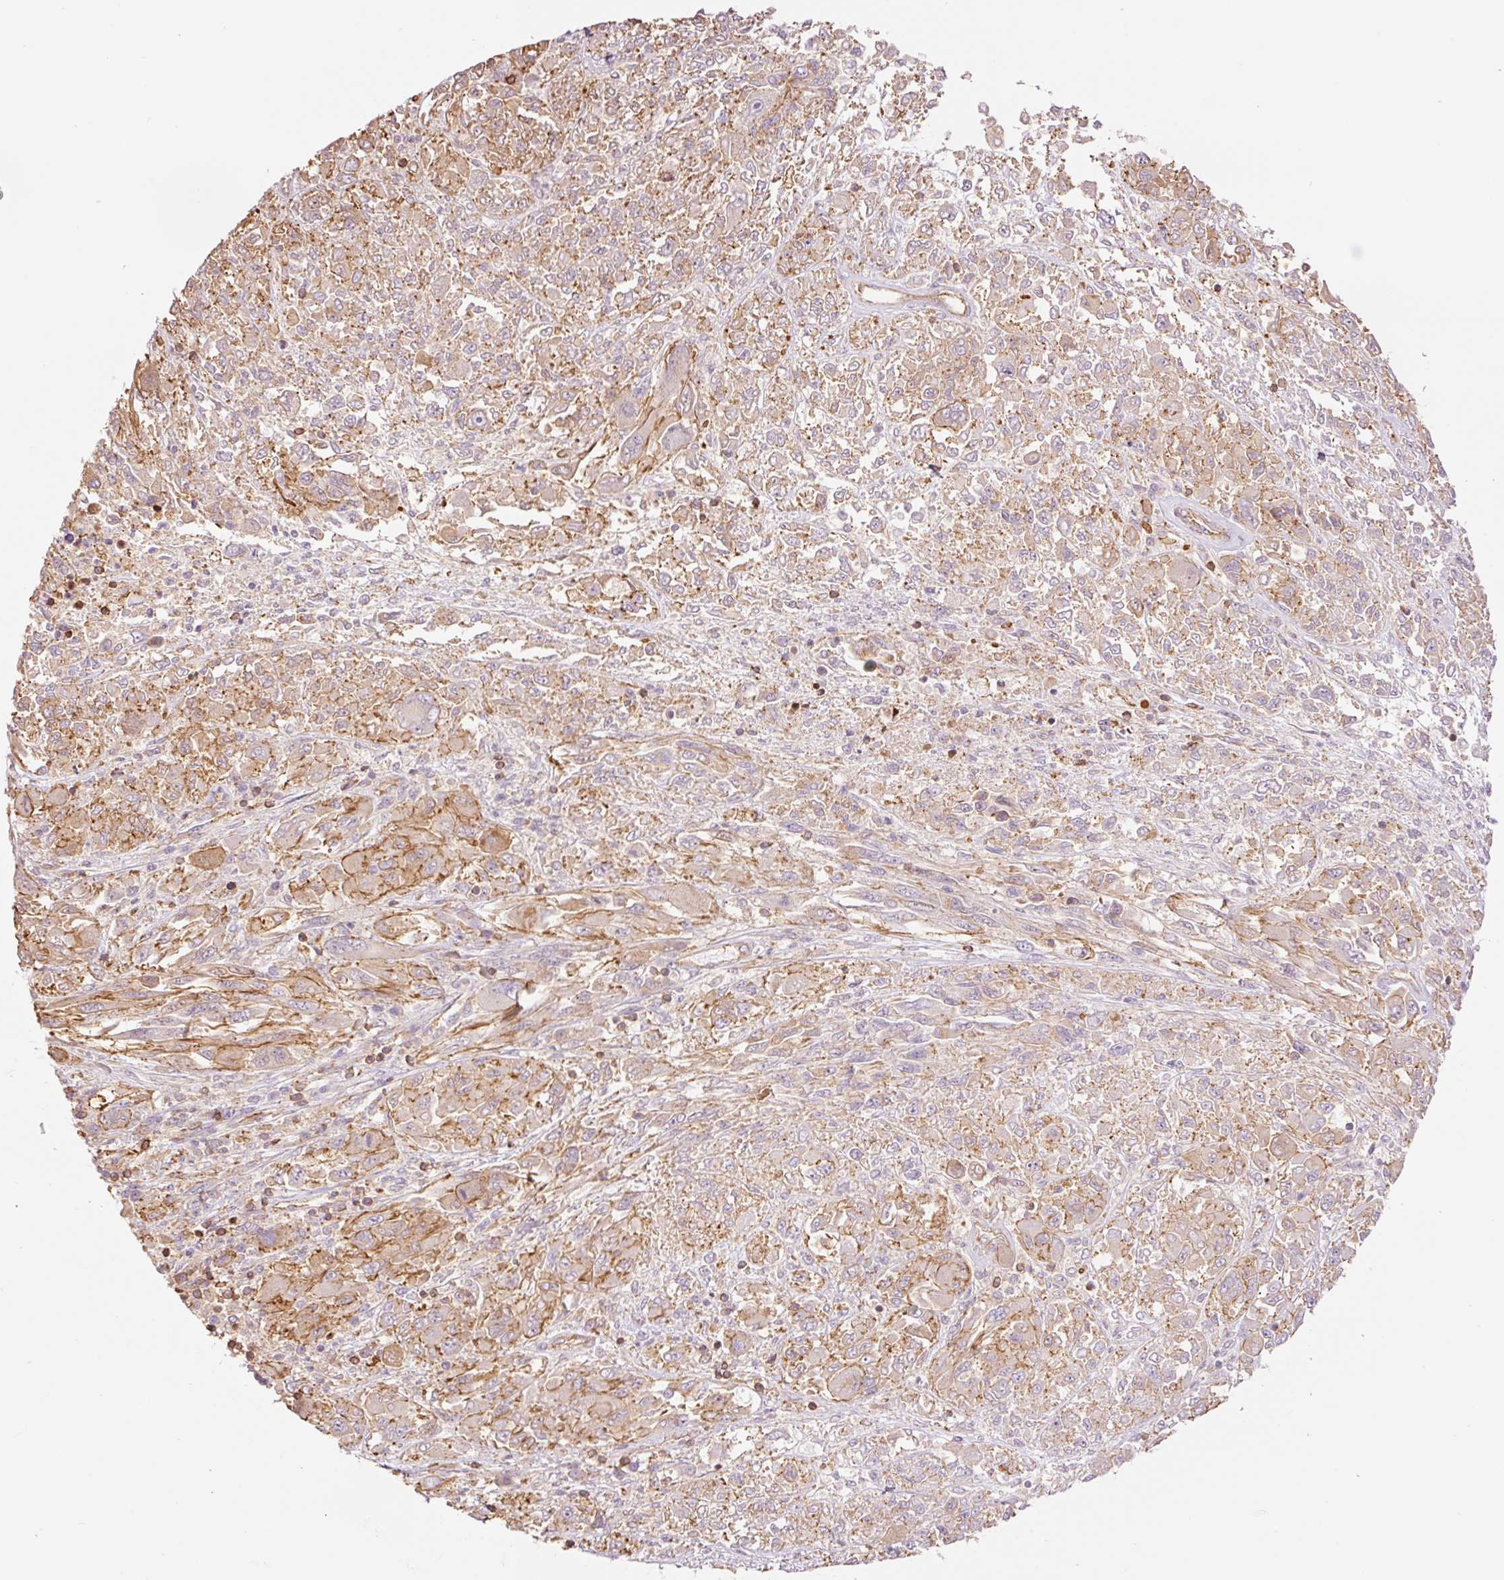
{"staining": {"intensity": "moderate", "quantity": "25%-75%", "location": "cytoplasmic/membranous"}, "tissue": "melanoma", "cell_type": "Tumor cells", "image_type": "cancer", "snomed": [{"axis": "morphology", "description": "Malignant melanoma, NOS"}, {"axis": "topography", "description": "Skin"}], "caption": "Protein staining of malignant melanoma tissue exhibits moderate cytoplasmic/membranous staining in approximately 25%-75% of tumor cells.", "gene": "PPP1R1B", "patient": {"sex": "female", "age": 91}}